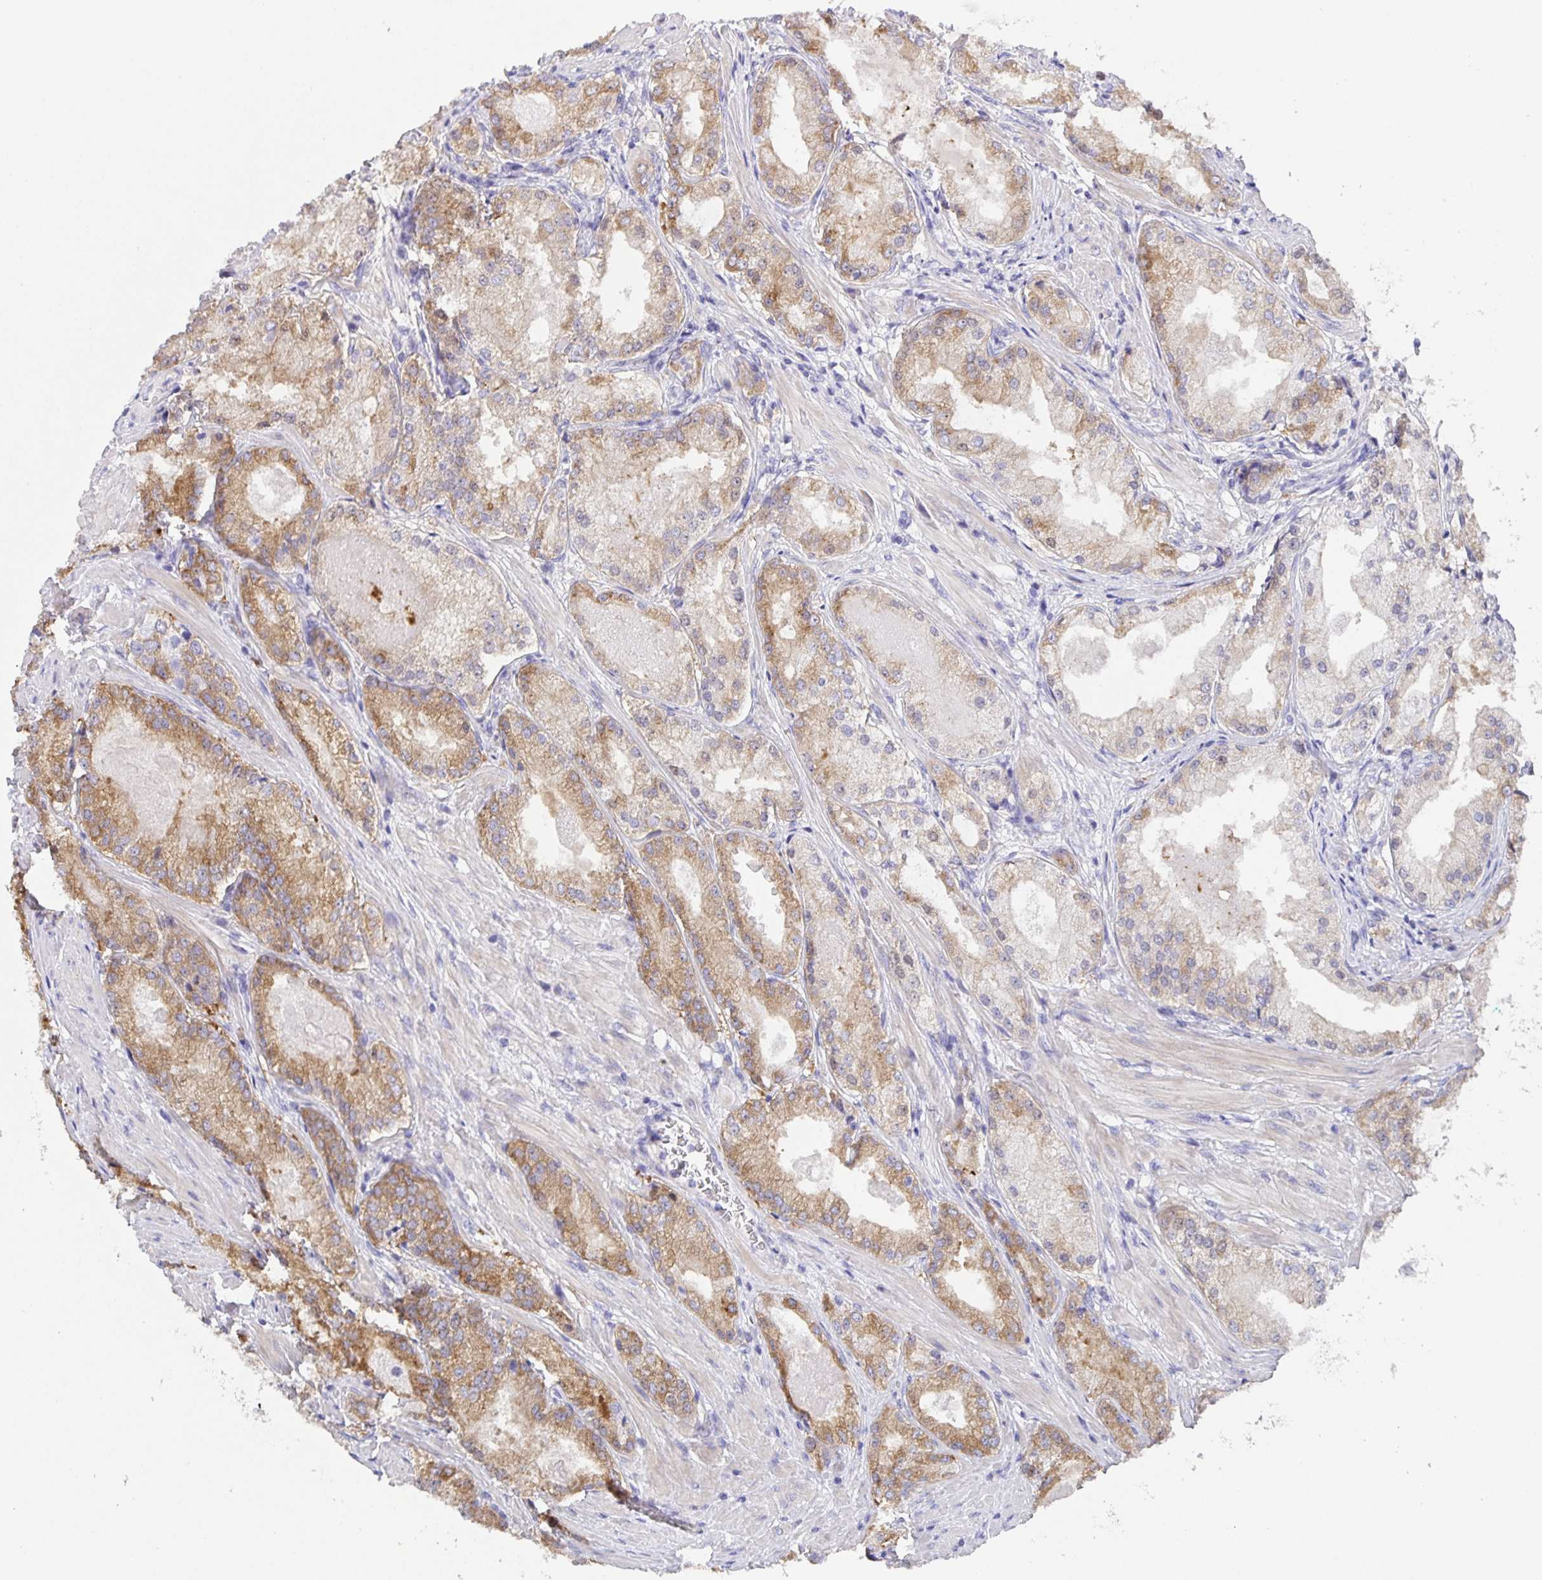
{"staining": {"intensity": "moderate", "quantity": "25%-75%", "location": "cytoplasmic/membranous"}, "tissue": "prostate cancer", "cell_type": "Tumor cells", "image_type": "cancer", "snomed": [{"axis": "morphology", "description": "Adenocarcinoma, Low grade"}, {"axis": "topography", "description": "Prostate"}], "caption": "Immunohistochemistry (IHC) (DAB) staining of prostate cancer displays moderate cytoplasmic/membranous protein positivity in about 25%-75% of tumor cells. Using DAB (brown) and hematoxylin (blue) stains, captured at high magnification using brightfield microscopy.", "gene": "PRR36", "patient": {"sex": "male", "age": 68}}